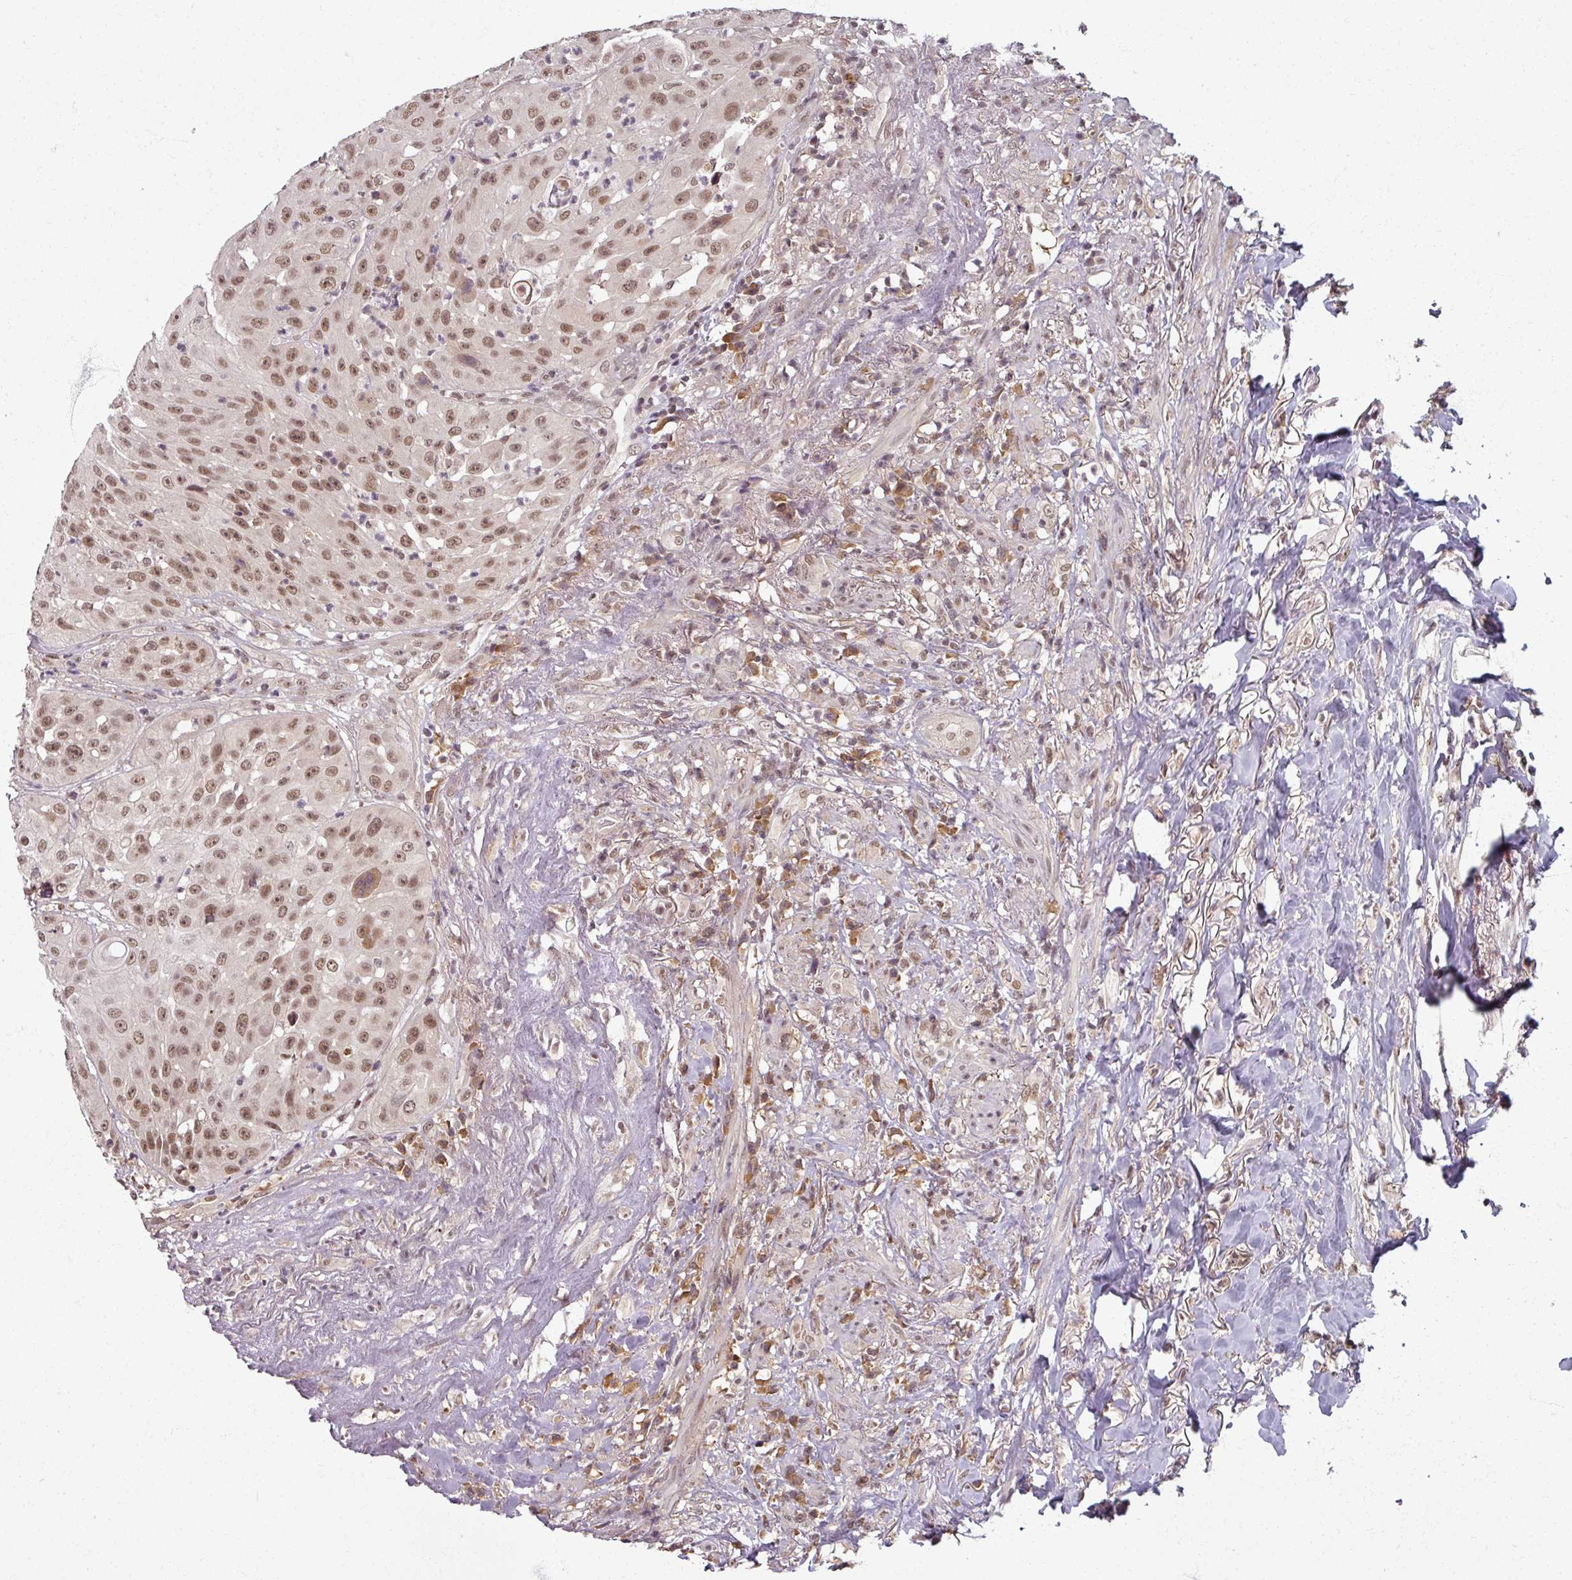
{"staining": {"intensity": "moderate", "quantity": ">75%", "location": "nuclear"}, "tissue": "head and neck cancer", "cell_type": "Tumor cells", "image_type": "cancer", "snomed": [{"axis": "morphology", "description": "Squamous cell carcinoma, NOS"}, {"axis": "topography", "description": "Head-Neck"}], "caption": "Brown immunohistochemical staining in head and neck cancer (squamous cell carcinoma) displays moderate nuclear staining in approximately >75% of tumor cells. (IHC, brightfield microscopy, high magnification).", "gene": "POLR2G", "patient": {"sex": "male", "age": 83}}